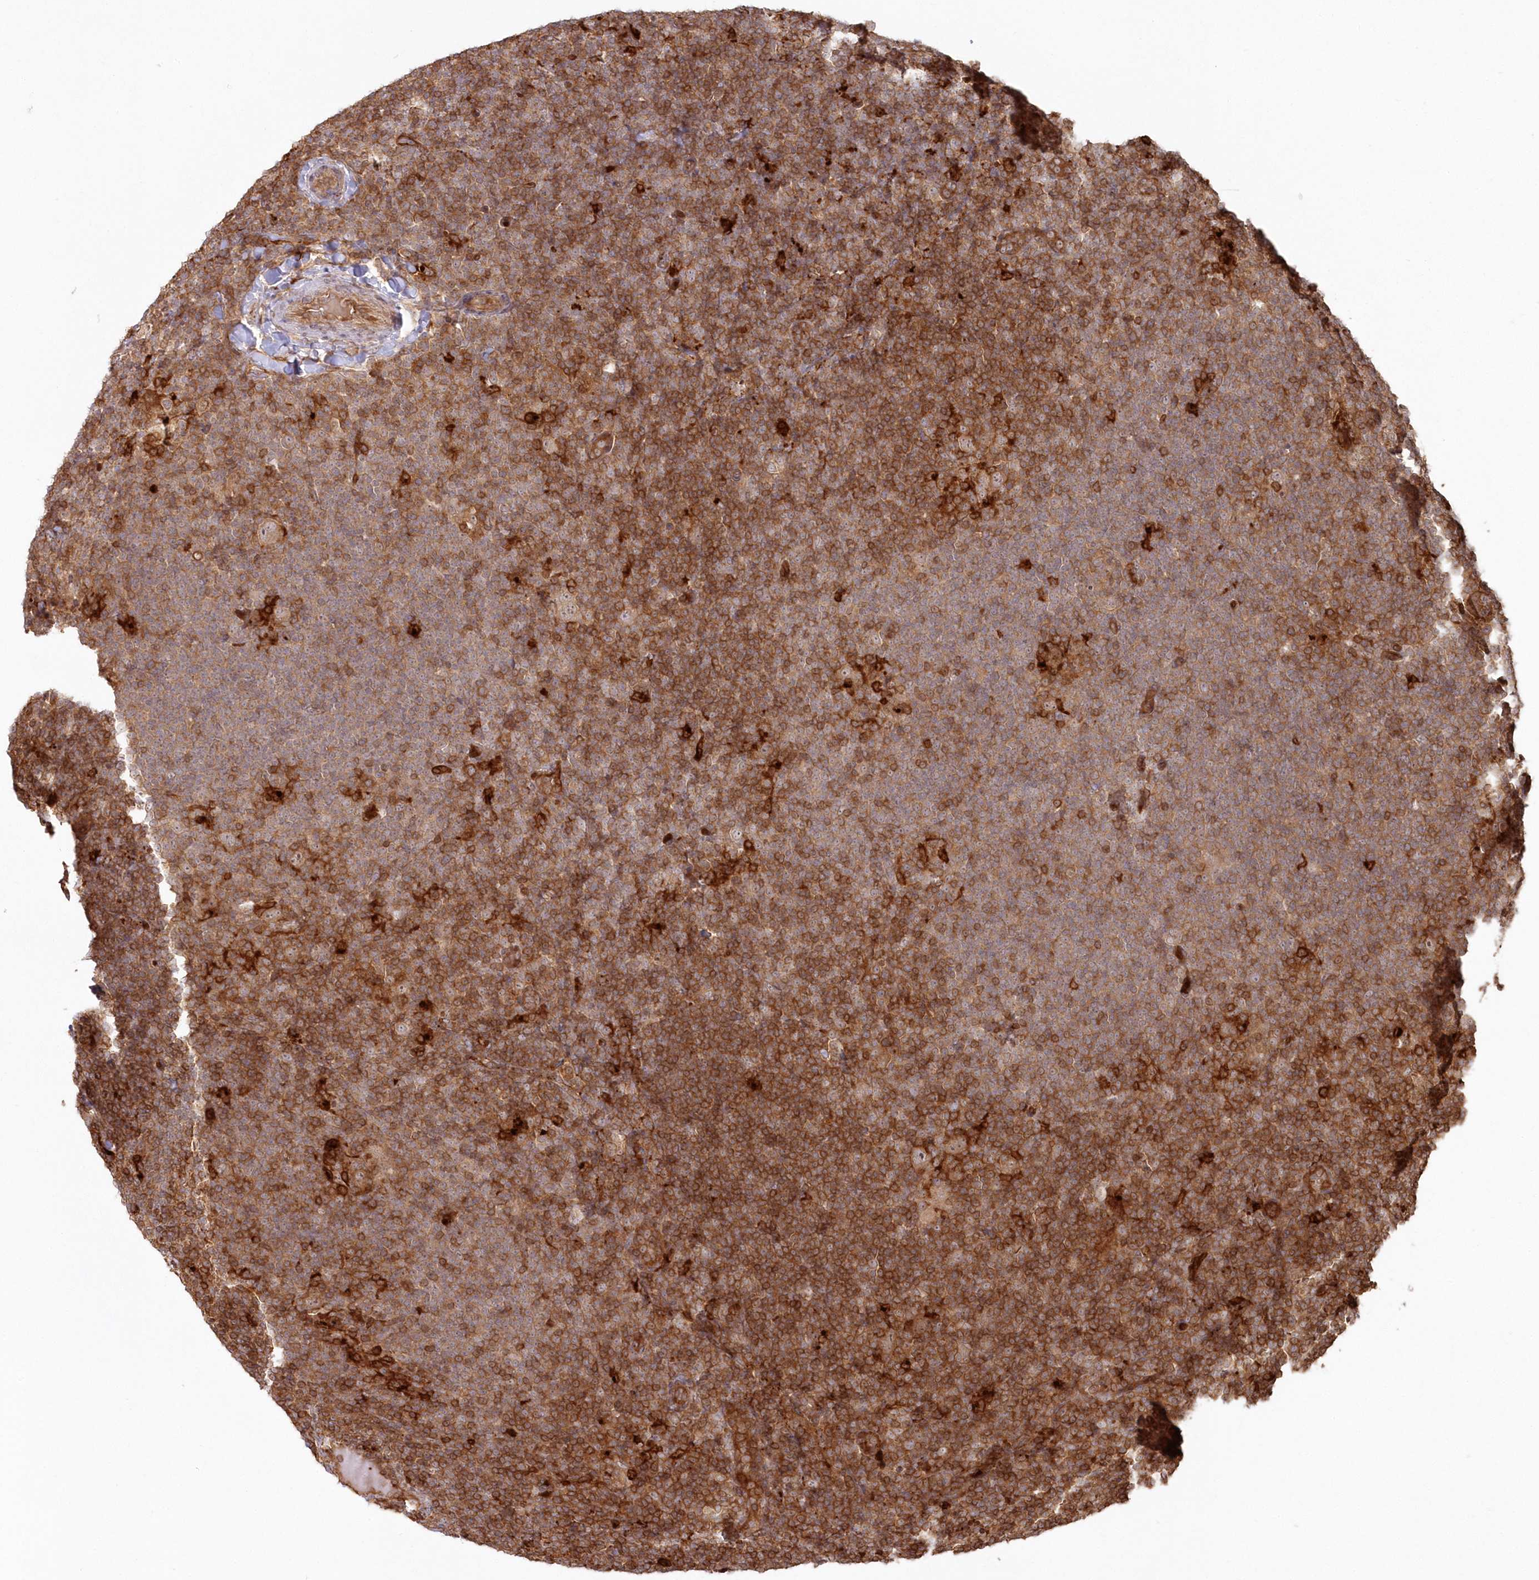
{"staining": {"intensity": "weak", "quantity": ">75%", "location": "cytoplasmic/membranous"}, "tissue": "lymphoma", "cell_type": "Tumor cells", "image_type": "cancer", "snomed": [{"axis": "morphology", "description": "Hodgkin's disease, NOS"}, {"axis": "topography", "description": "Lymph node"}], "caption": "IHC of human lymphoma exhibits low levels of weak cytoplasmic/membranous staining in about >75% of tumor cells.", "gene": "RGCC", "patient": {"sex": "female", "age": 57}}